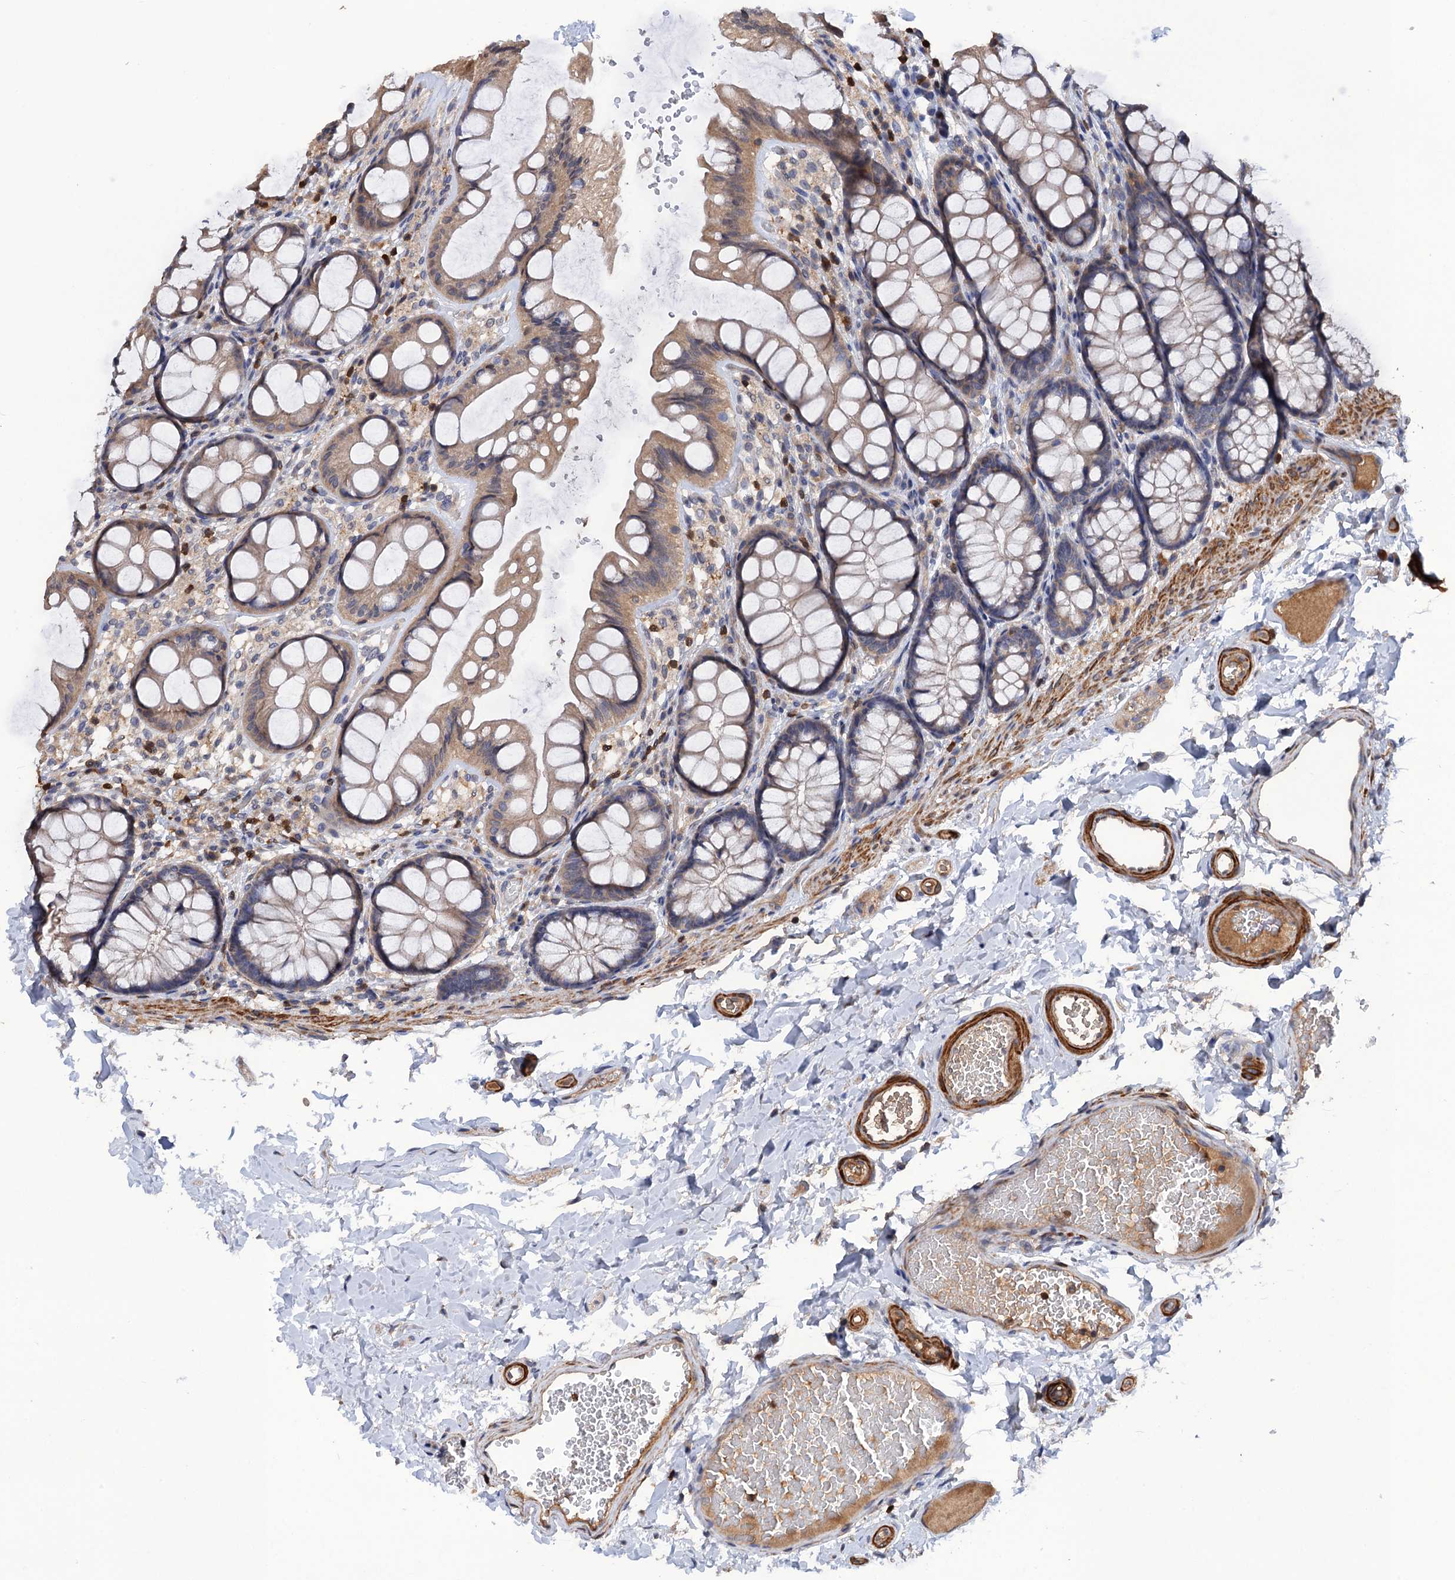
{"staining": {"intensity": "strong", "quantity": "25%-75%", "location": "cytoplasmic/membranous"}, "tissue": "colon", "cell_type": "Endothelial cells", "image_type": "normal", "snomed": [{"axis": "morphology", "description": "Normal tissue, NOS"}, {"axis": "topography", "description": "Colon"}], "caption": "Endothelial cells display high levels of strong cytoplasmic/membranous expression in approximately 25%-75% of cells in benign colon.", "gene": "DGKA", "patient": {"sex": "male", "age": 47}}